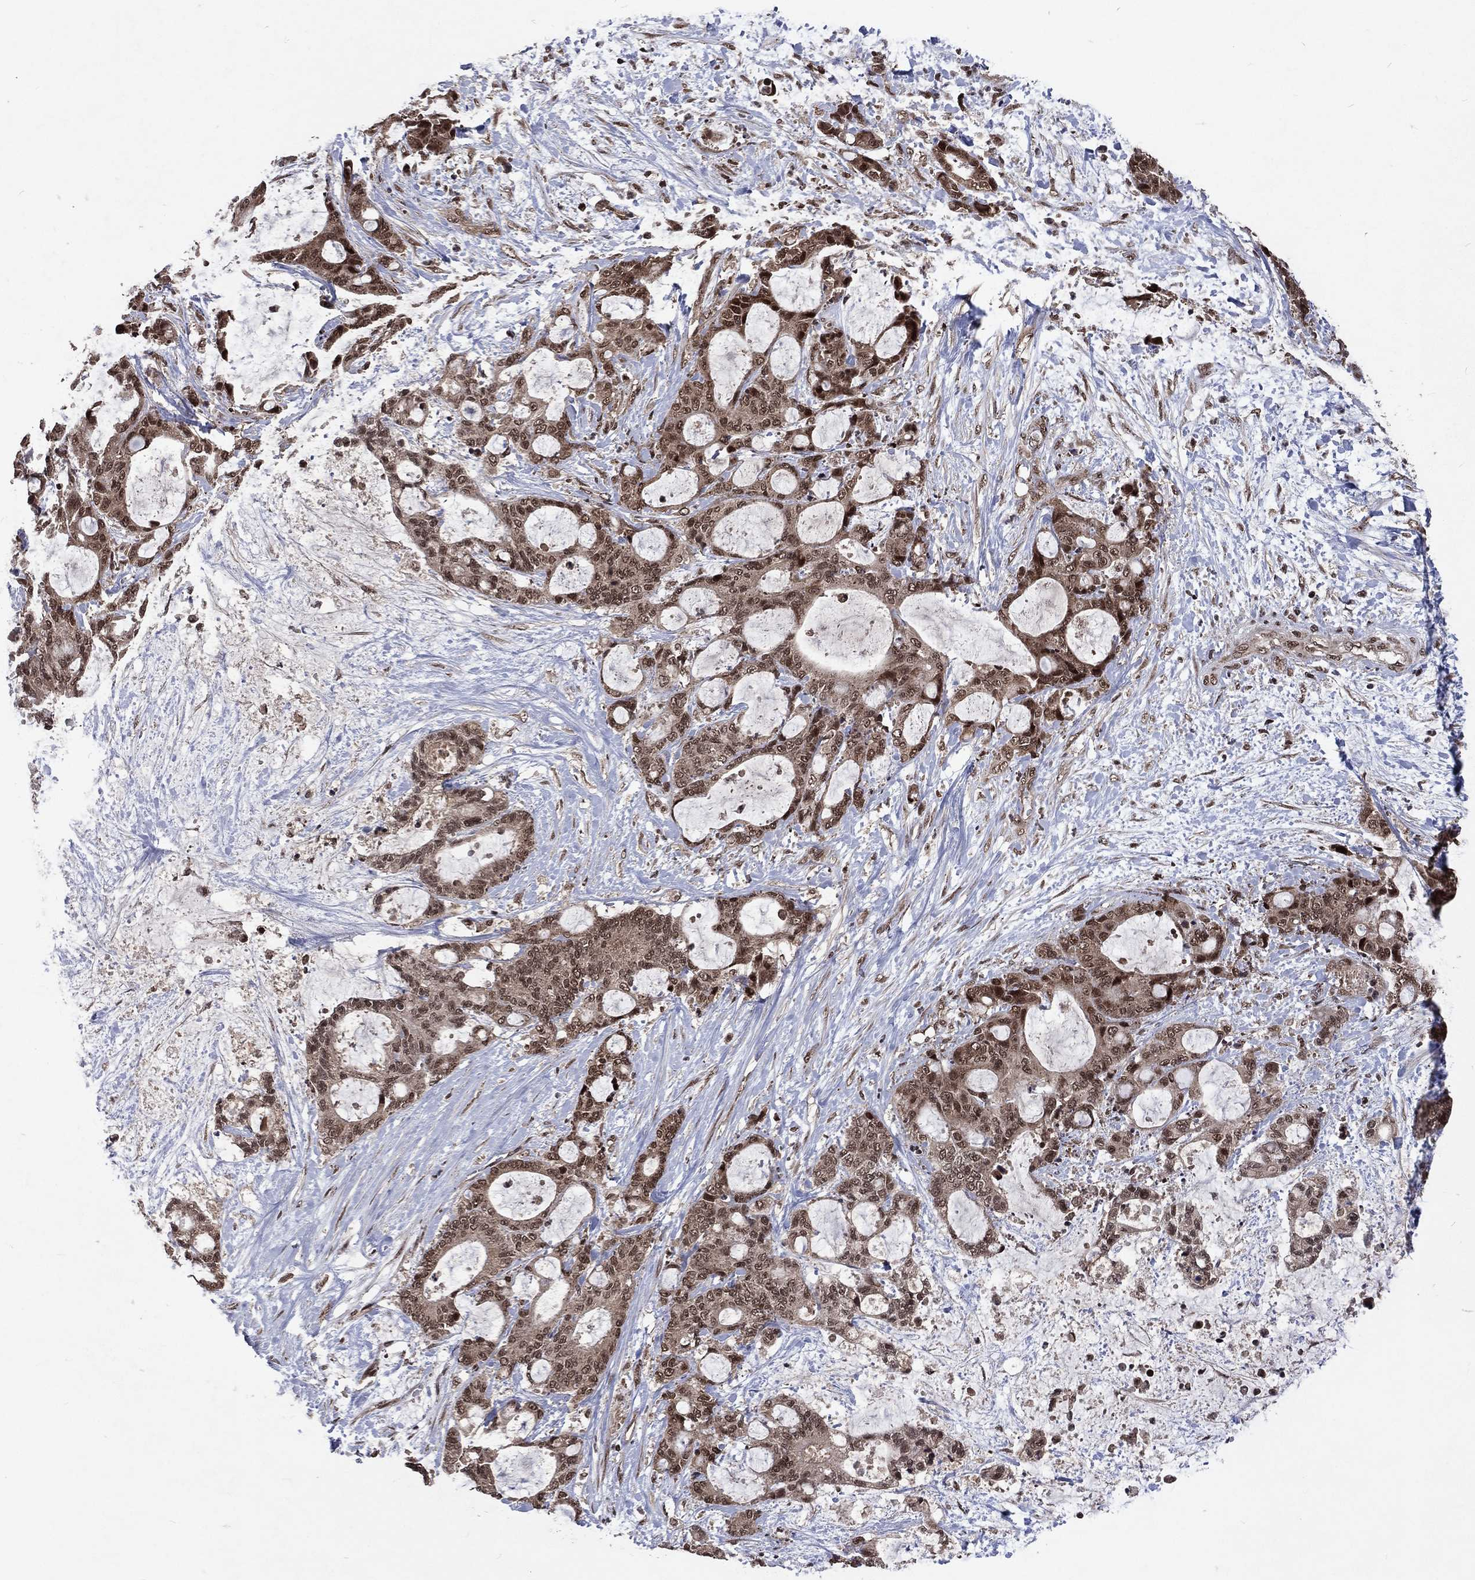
{"staining": {"intensity": "moderate", "quantity": ">75%", "location": "cytoplasmic/membranous,nuclear"}, "tissue": "liver cancer", "cell_type": "Tumor cells", "image_type": "cancer", "snomed": [{"axis": "morphology", "description": "Normal tissue, NOS"}, {"axis": "morphology", "description": "Cholangiocarcinoma"}, {"axis": "topography", "description": "Liver"}, {"axis": "topography", "description": "Peripheral nerve tissue"}], "caption": "Immunohistochemistry (IHC) micrograph of human liver cancer (cholangiocarcinoma) stained for a protein (brown), which shows medium levels of moderate cytoplasmic/membranous and nuclear staining in approximately >75% of tumor cells.", "gene": "DMAP1", "patient": {"sex": "female", "age": 73}}